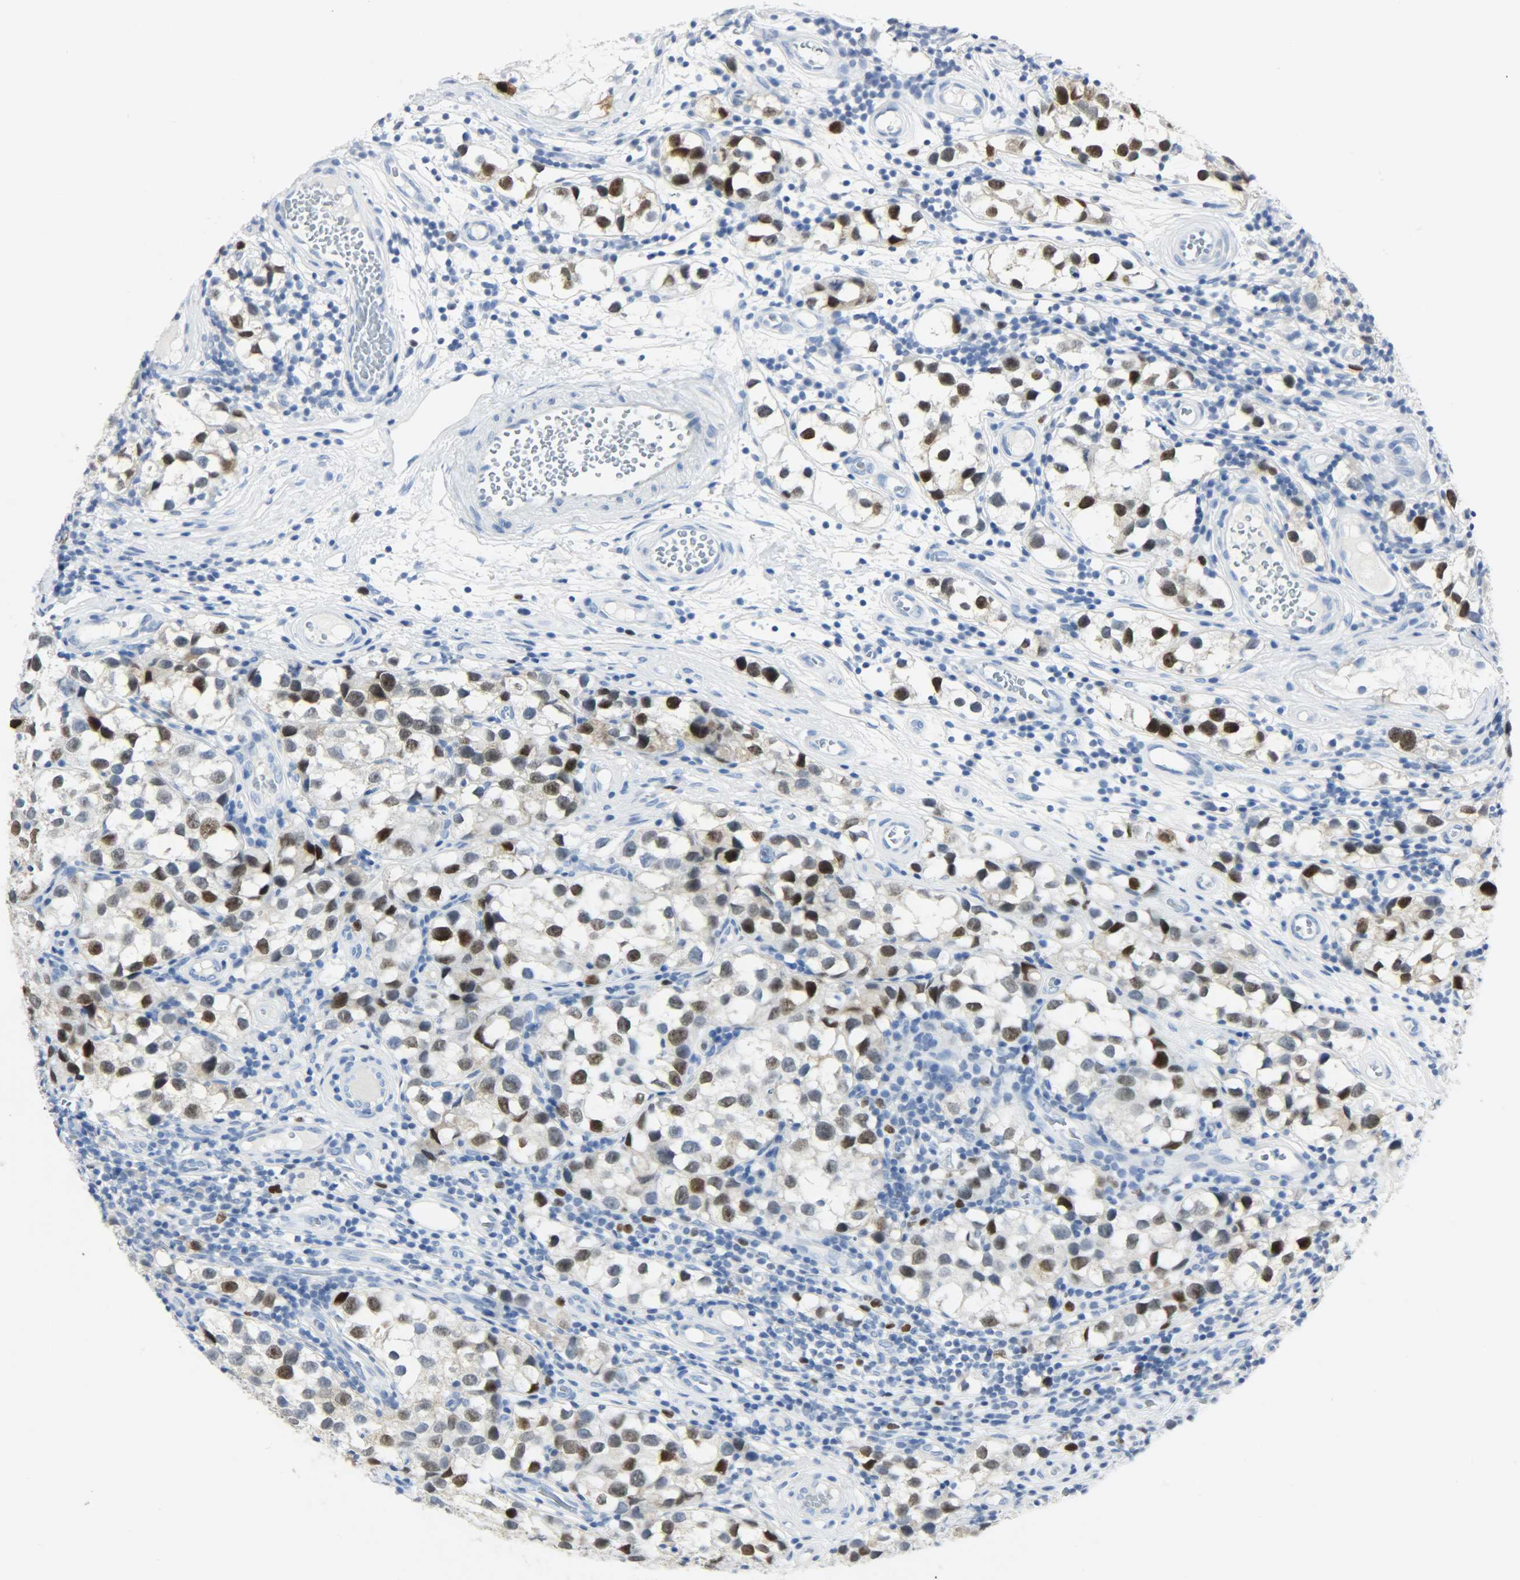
{"staining": {"intensity": "moderate", "quantity": "25%-75%", "location": "nuclear"}, "tissue": "testis cancer", "cell_type": "Tumor cells", "image_type": "cancer", "snomed": [{"axis": "morphology", "description": "Seminoma, NOS"}, {"axis": "topography", "description": "Testis"}], "caption": "Immunohistochemistry staining of testis cancer (seminoma), which displays medium levels of moderate nuclear positivity in approximately 25%-75% of tumor cells indicating moderate nuclear protein staining. The staining was performed using DAB (3,3'-diaminobenzidine) (brown) for protein detection and nuclei were counterstained in hematoxylin (blue).", "gene": "HELLS", "patient": {"sex": "male", "age": 39}}